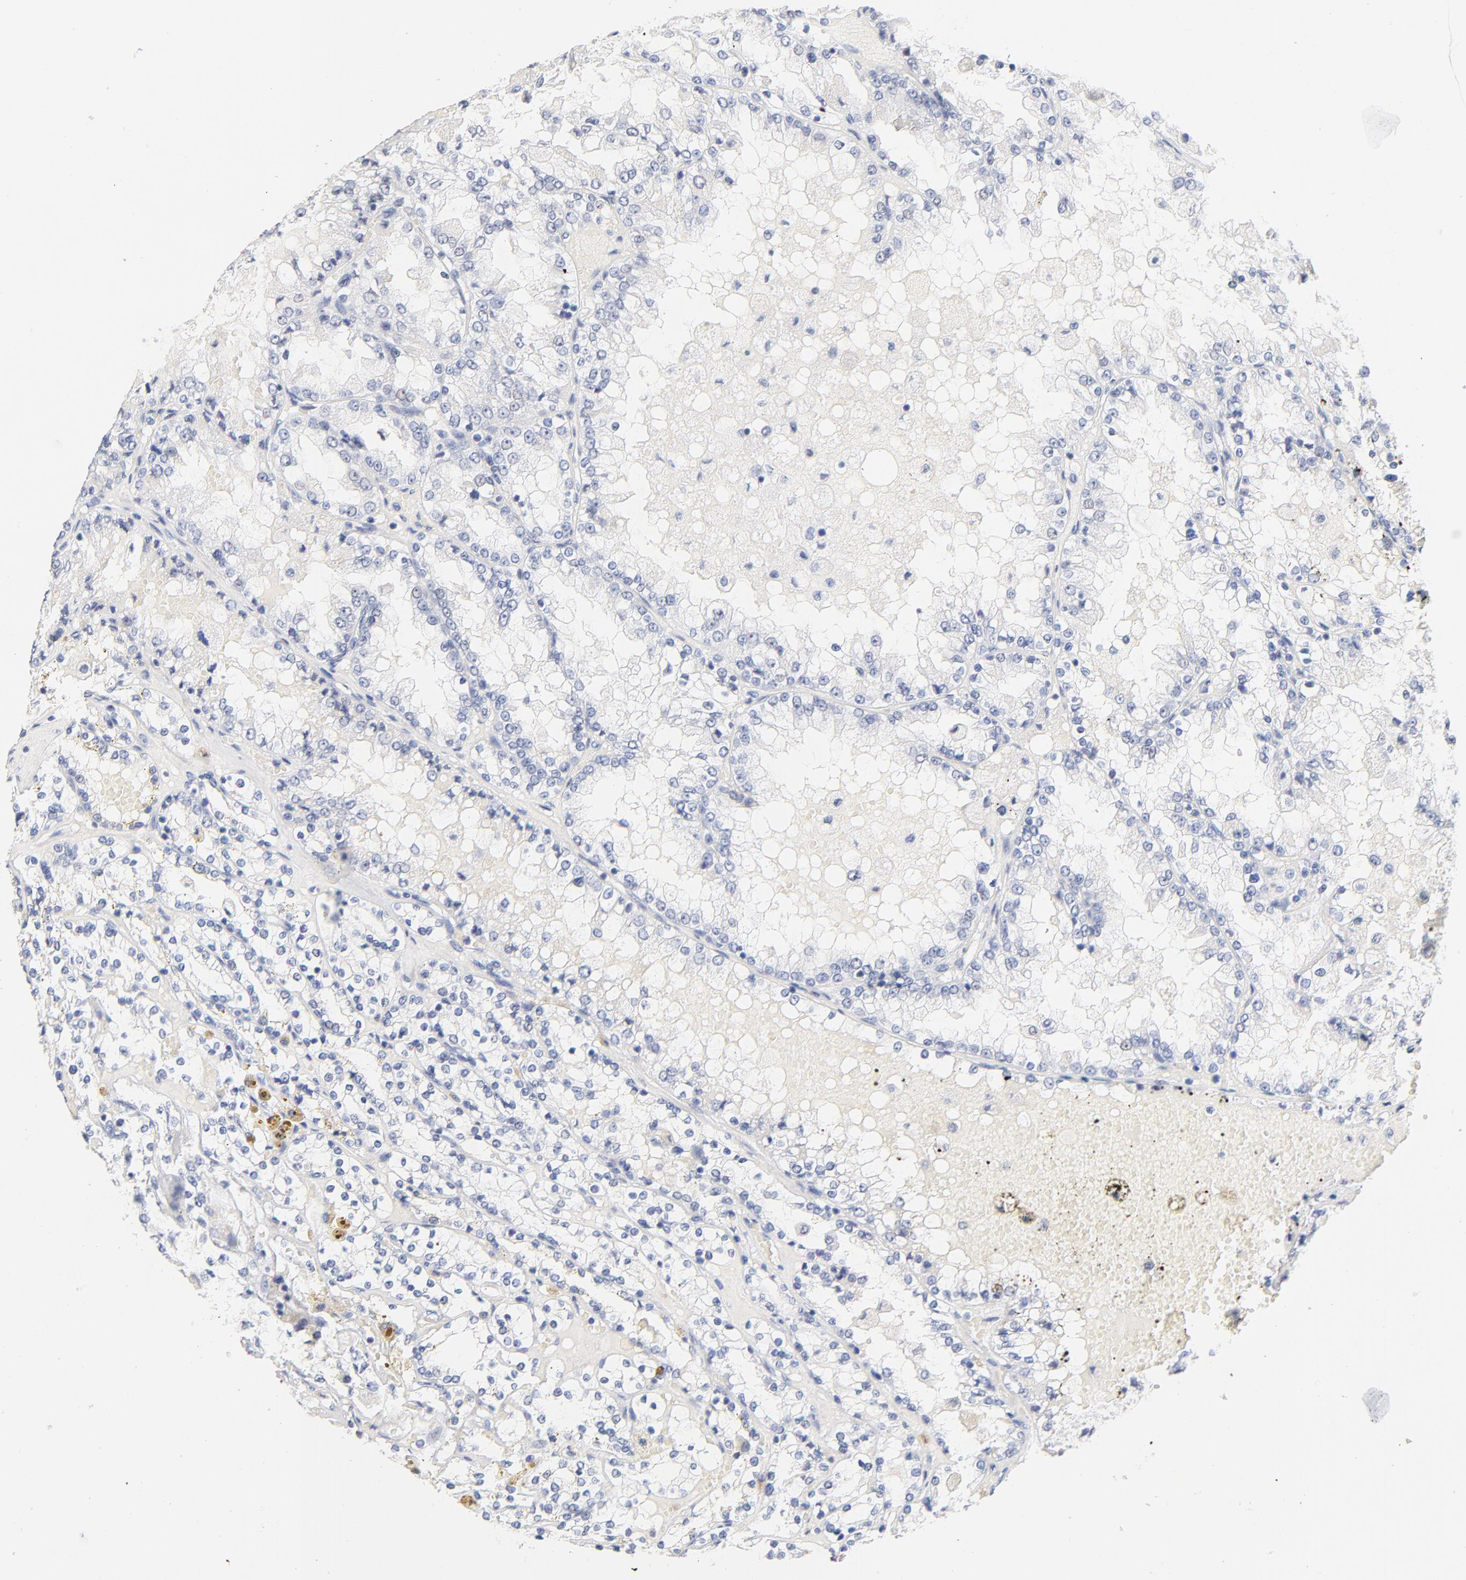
{"staining": {"intensity": "negative", "quantity": "none", "location": "none"}, "tissue": "renal cancer", "cell_type": "Tumor cells", "image_type": "cancer", "snomed": [{"axis": "morphology", "description": "Adenocarcinoma, NOS"}, {"axis": "topography", "description": "Kidney"}], "caption": "Immunohistochemistry (IHC) photomicrograph of neoplastic tissue: human adenocarcinoma (renal) stained with DAB (3,3'-diaminobenzidine) displays no significant protein expression in tumor cells.", "gene": "ORC2", "patient": {"sex": "female", "age": 56}}